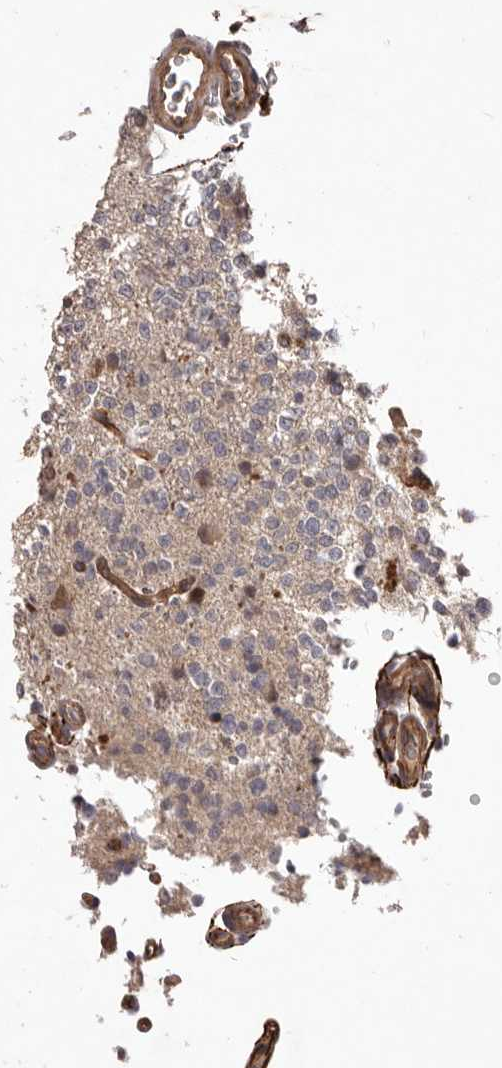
{"staining": {"intensity": "weak", "quantity": "<25%", "location": "cytoplasmic/membranous"}, "tissue": "glioma", "cell_type": "Tumor cells", "image_type": "cancer", "snomed": [{"axis": "morphology", "description": "Glioma, malignant, High grade"}, {"axis": "topography", "description": "Brain"}], "caption": "Human glioma stained for a protein using immunohistochemistry (IHC) displays no positivity in tumor cells.", "gene": "HBS1L", "patient": {"sex": "female", "age": 62}}